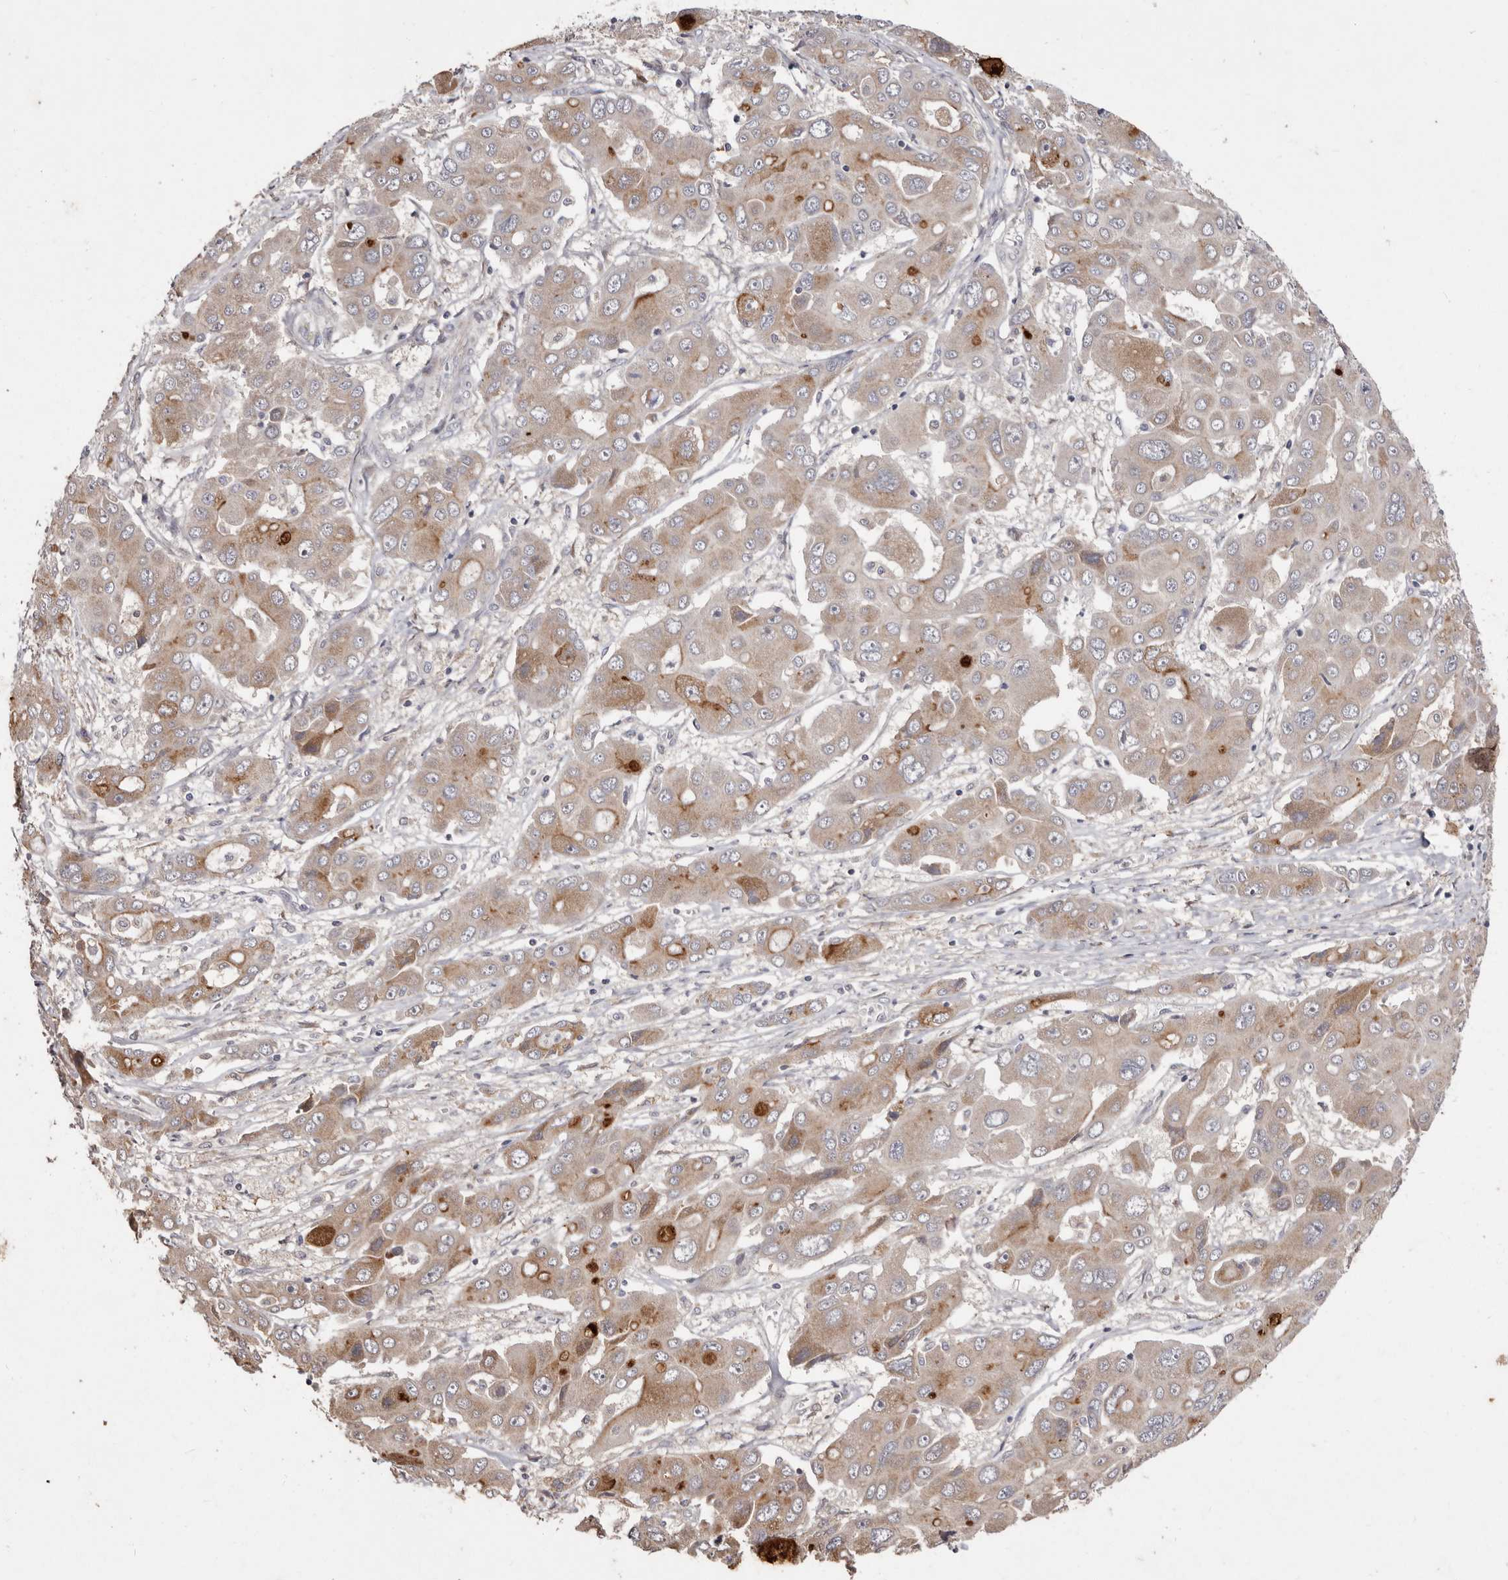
{"staining": {"intensity": "moderate", "quantity": "25%-75%", "location": "cytoplasmic/membranous"}, "tissue": "liver cancer", "cell_type": "Tumor cells", "image_type": "cancer", "snomed": [{"axis": "morphology", "description": "Cholangiocarcinoma"}, {"axis": "topography", "description": "Liver"}], "caption": "High-magnification brightfield microscopy of liver cancer stained with DAB (brown) and counterstained with hematoxylin (blue). tumor cells exhibit moderate cytoplasmic/membranous staining is appreciated in about25%-75% of cells.", "gene": "FLAD1", "patient": {"sex": "male", "age": 67}}